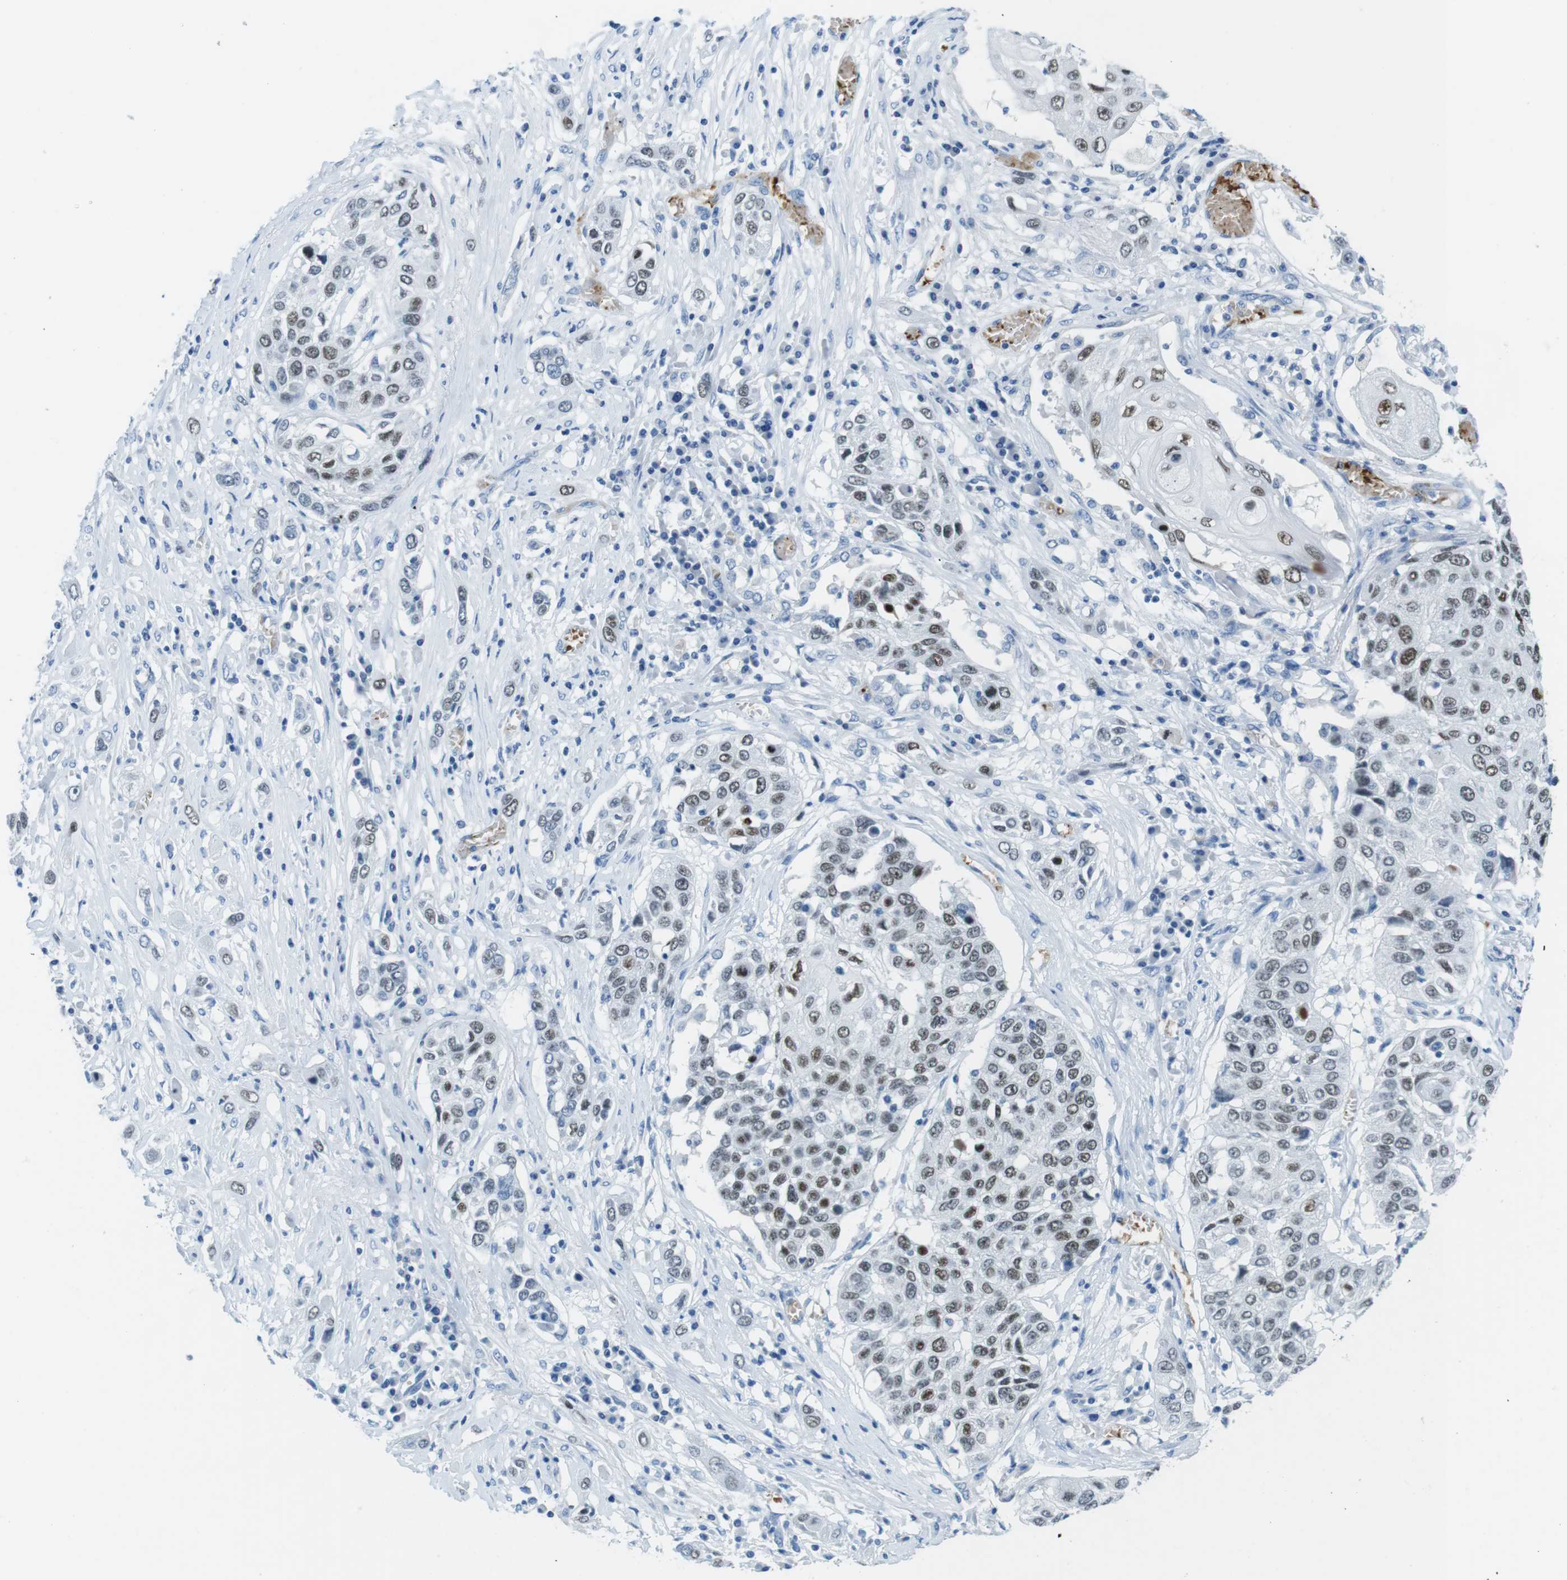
{"staining": {"intensity": "moderate", "quantity": "25%-75%", "location": "nuclear"}, "tissue": "lung cancer", "cell_type": "Tumor cells", "image_type": "cancer", "snomed": [{"axis": "morphology", "description": "Squamous cell carcinoma, NOS"}, {"axis": "topography", "description": "Lung"}], "caption": "An image showing moderate nuclear staining in approximately 25%-75% of tumor cells in lung squamous cell carcinoma, as visualized by brown immunohistochemical staining.", "gene": "TFAP2C", "patient": {"sex": "male", "age": 71}}